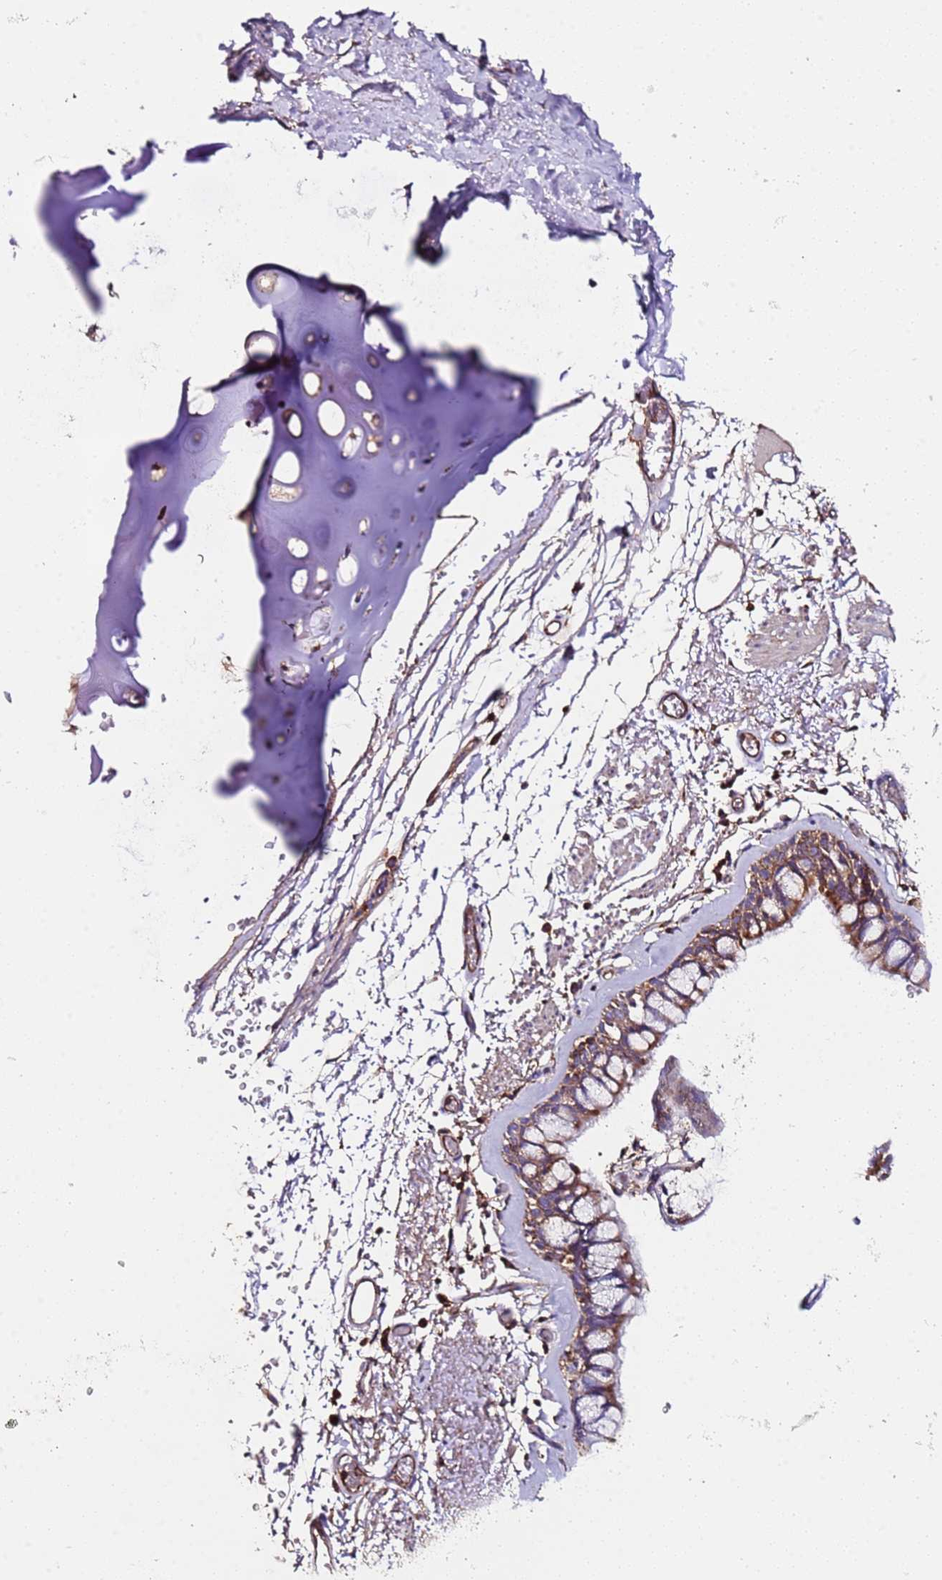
{"staining": {"intensity": "moderate", "quantity": ">75%", "location": "cytoplasmic/membranous"}, "tissue": "bronchus", "cell_type": "Respiratory epithelial cells", "image_type": "normal", "snomed": [{"axis": "morphology", "description": "Normal tissue, NOS"}, {"axis": "topography", "description": "Bronchus"}], "caption": "Protein staining exhibits moderate cytoplasmic/membranous positivity in approximately >75% of respiratory epithelial cells in benign bronchus. (DAB (3,3'-diaminobenzidine) IHC, brown staining for protein, blue staining for nuclei).", "gene": "RMND5A", "patient": {"sex": "male", "age": 65}}